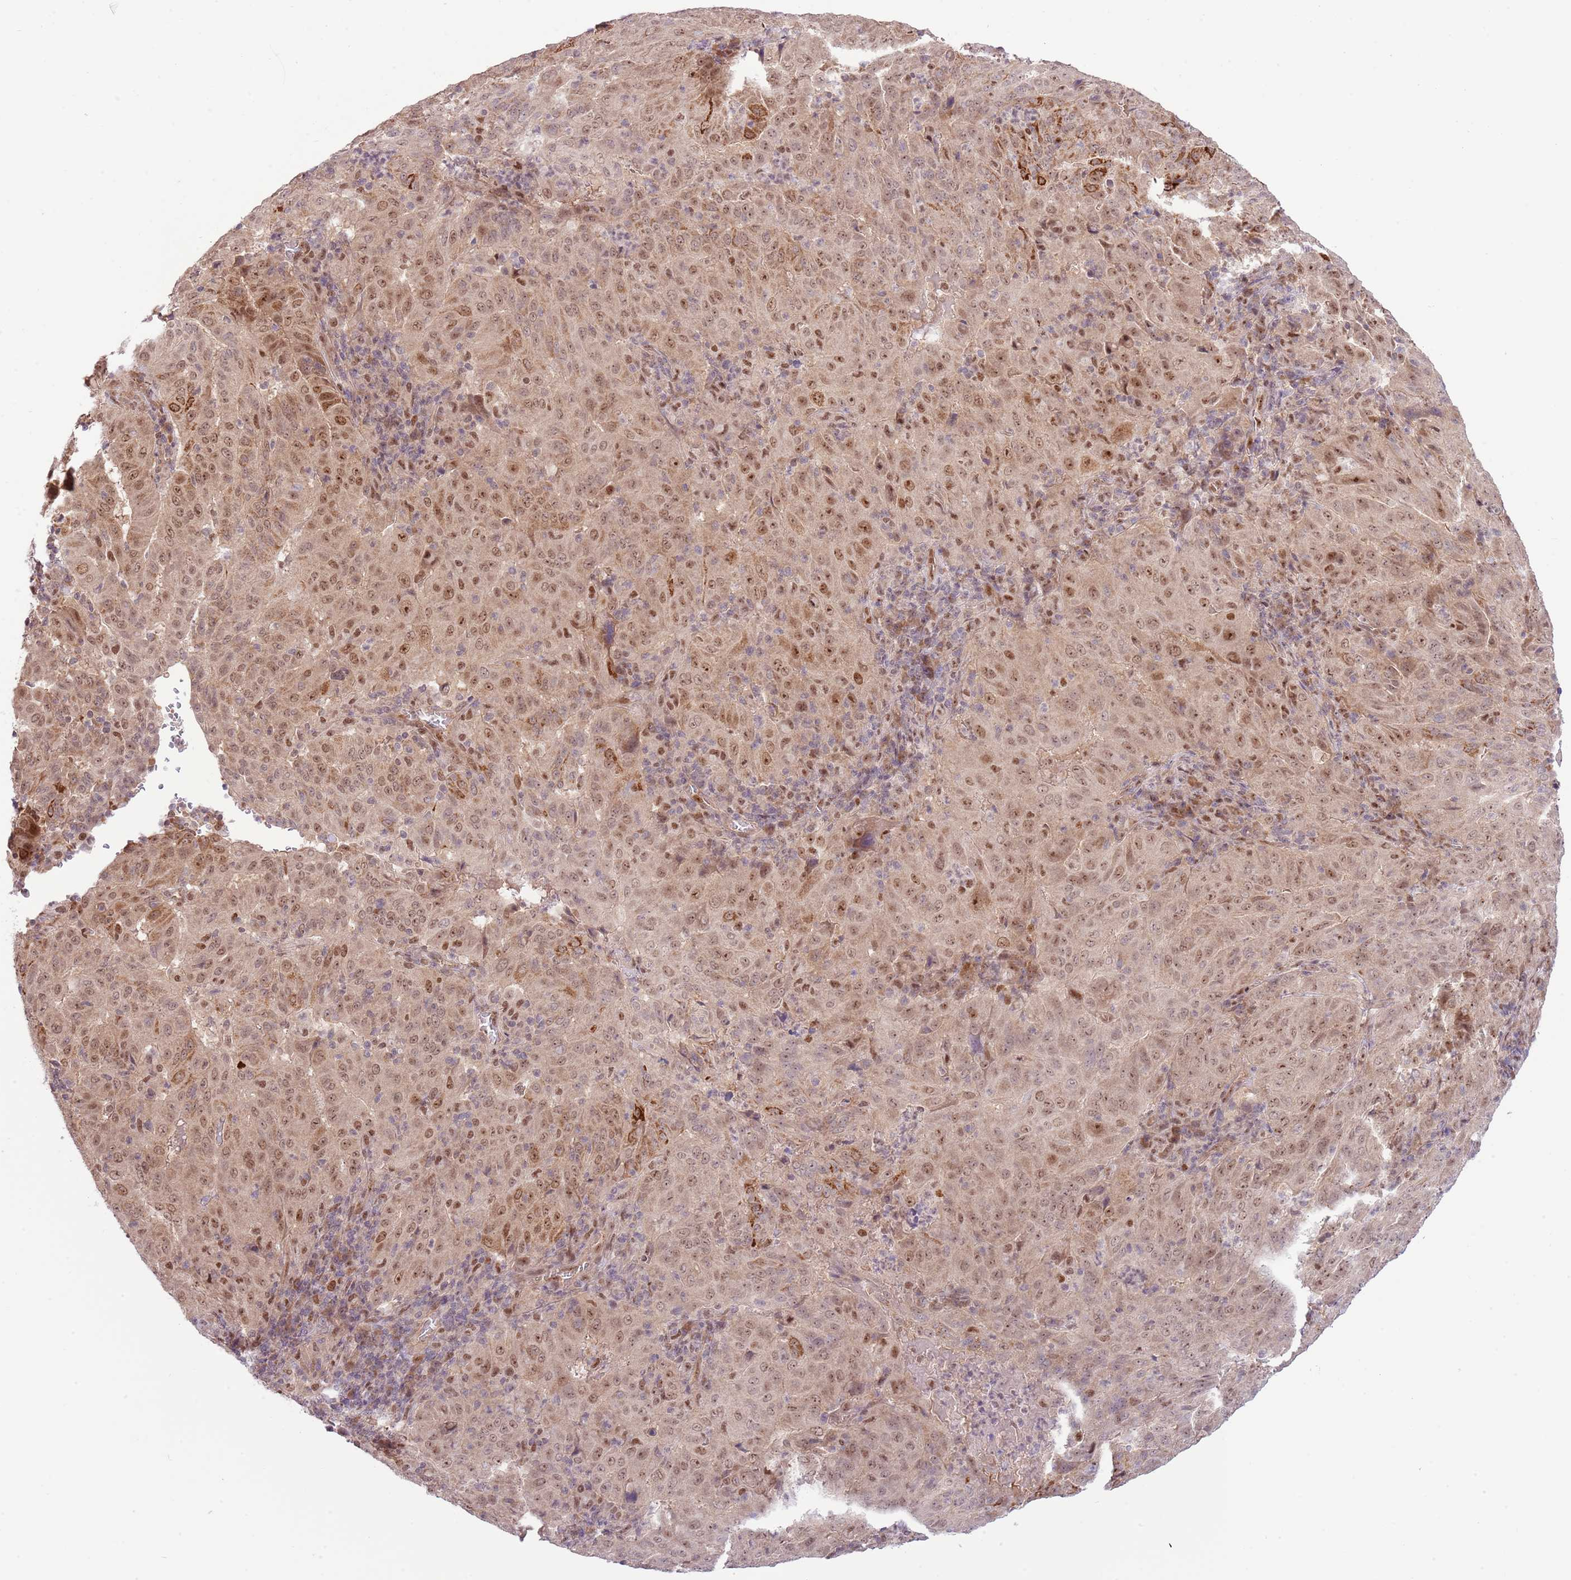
{"staining": {"intensity": "moderate", "quantity": ">75%", "location": "nuclear"}, "tissue": "pancreatic cancer", "cell_type": "Tumor cells", "image_type": "cancer", "snomed": [{"axis": "morphology", "description": "Adenocarcinoma, NOS"}, {"axis": "topography", "description": "Pancreas"}], "caption": "Moderate nuclear staining is present in approximately >75% of tumor cells in adenocarcinoma (pancreatic).", "gene": "CHD1", "patient": {"sex": "male", "age": 63}}